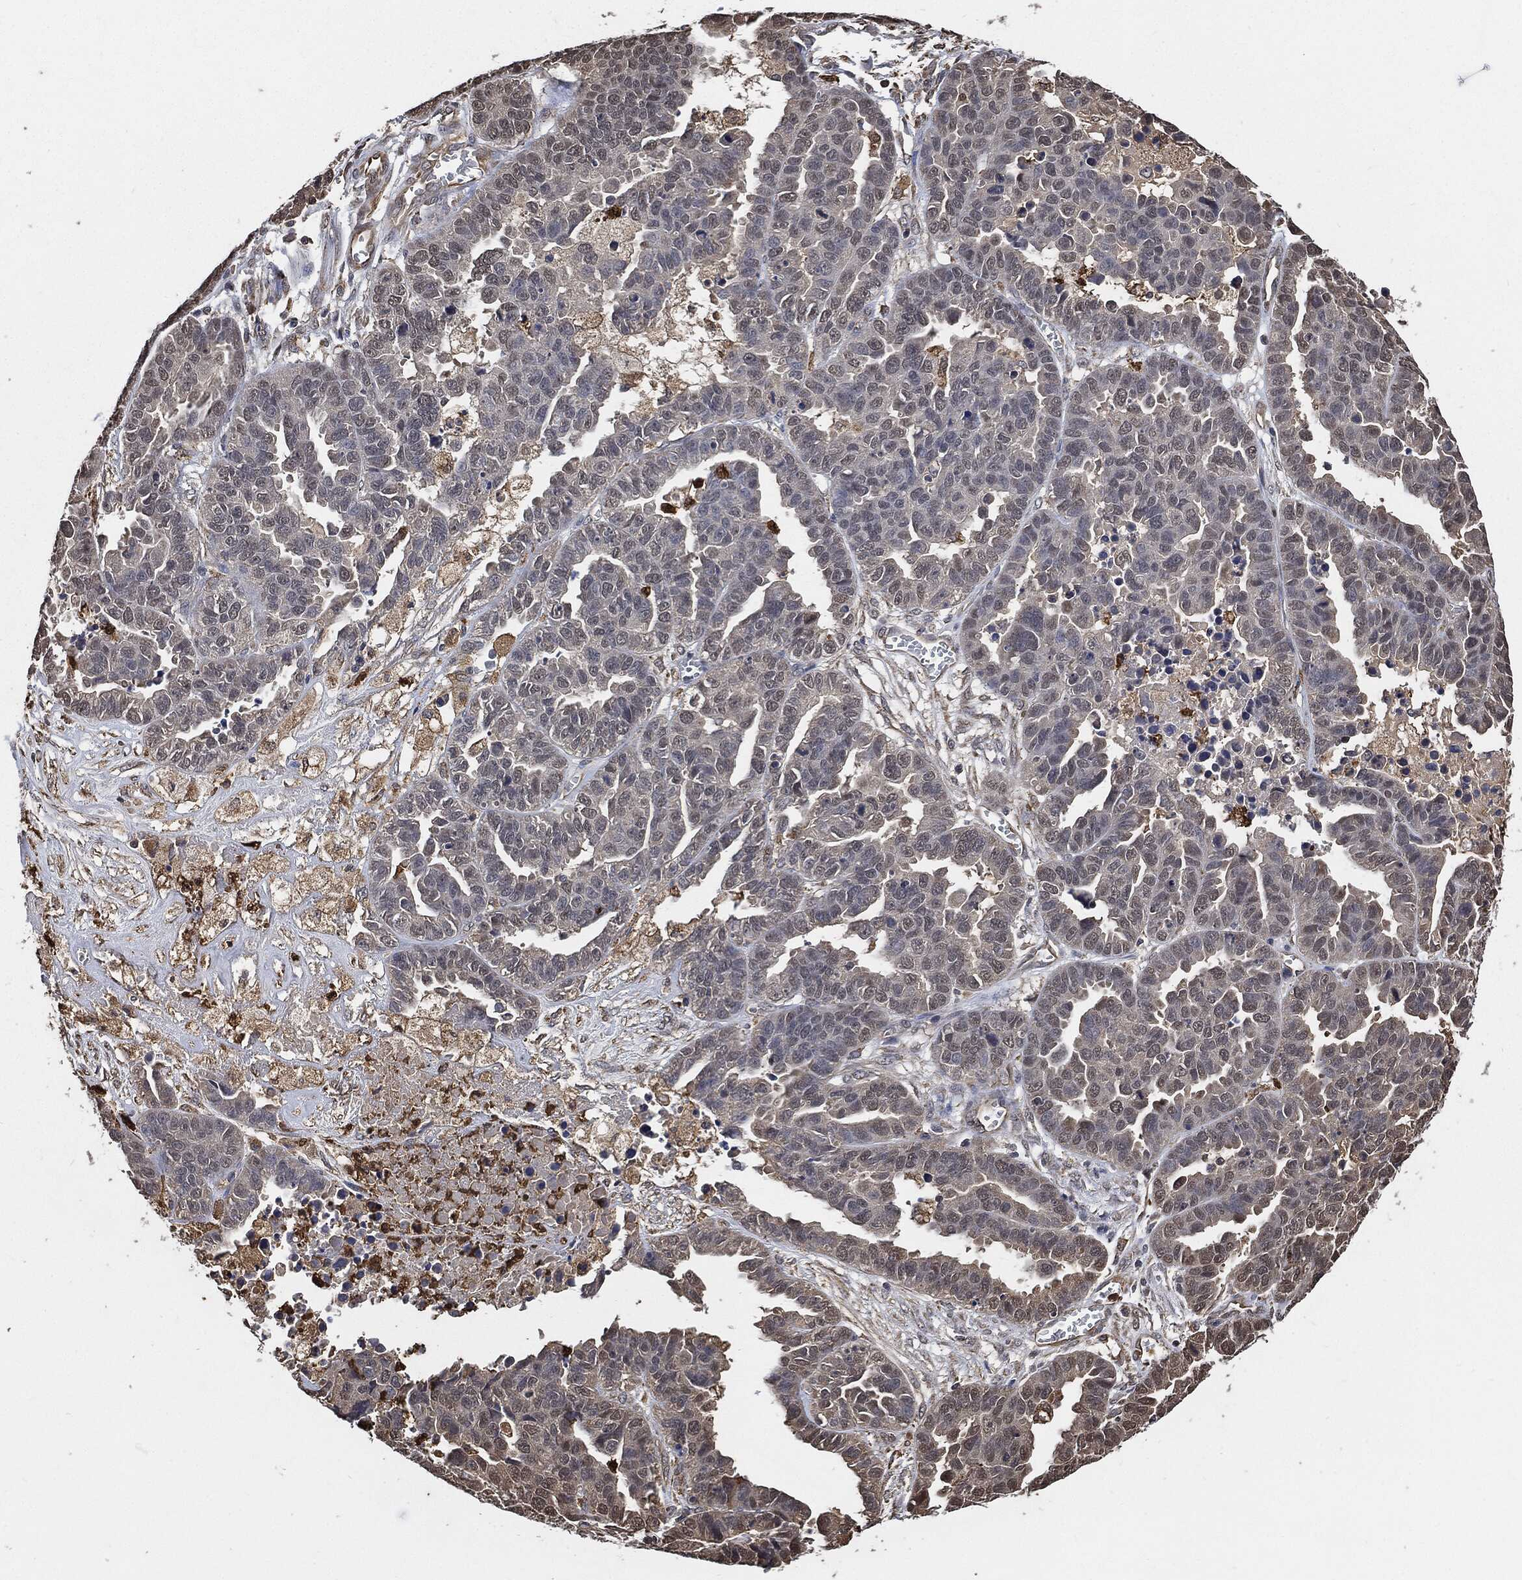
{"staining": {"intensity": "negative", "quantity": "none", "location": "none"}, "tissue": "ovarian cancer", "cell_type": "Tumor cells", "image_type": "cancer", "snomed": [{"axis": "morphology", "description": "Cystadenocarcinoma, serous, NOS"}, {"axis": "topography", "description": "Ovary"}], "caption": "Human serous cystadenocarcinoma (ovarian) stained for a protein using immunohistochemistry (IHC) exhibits no positivity in tumor cells.", "gene": "S100A9", "patient": {"sex": "female", "age": 87}}